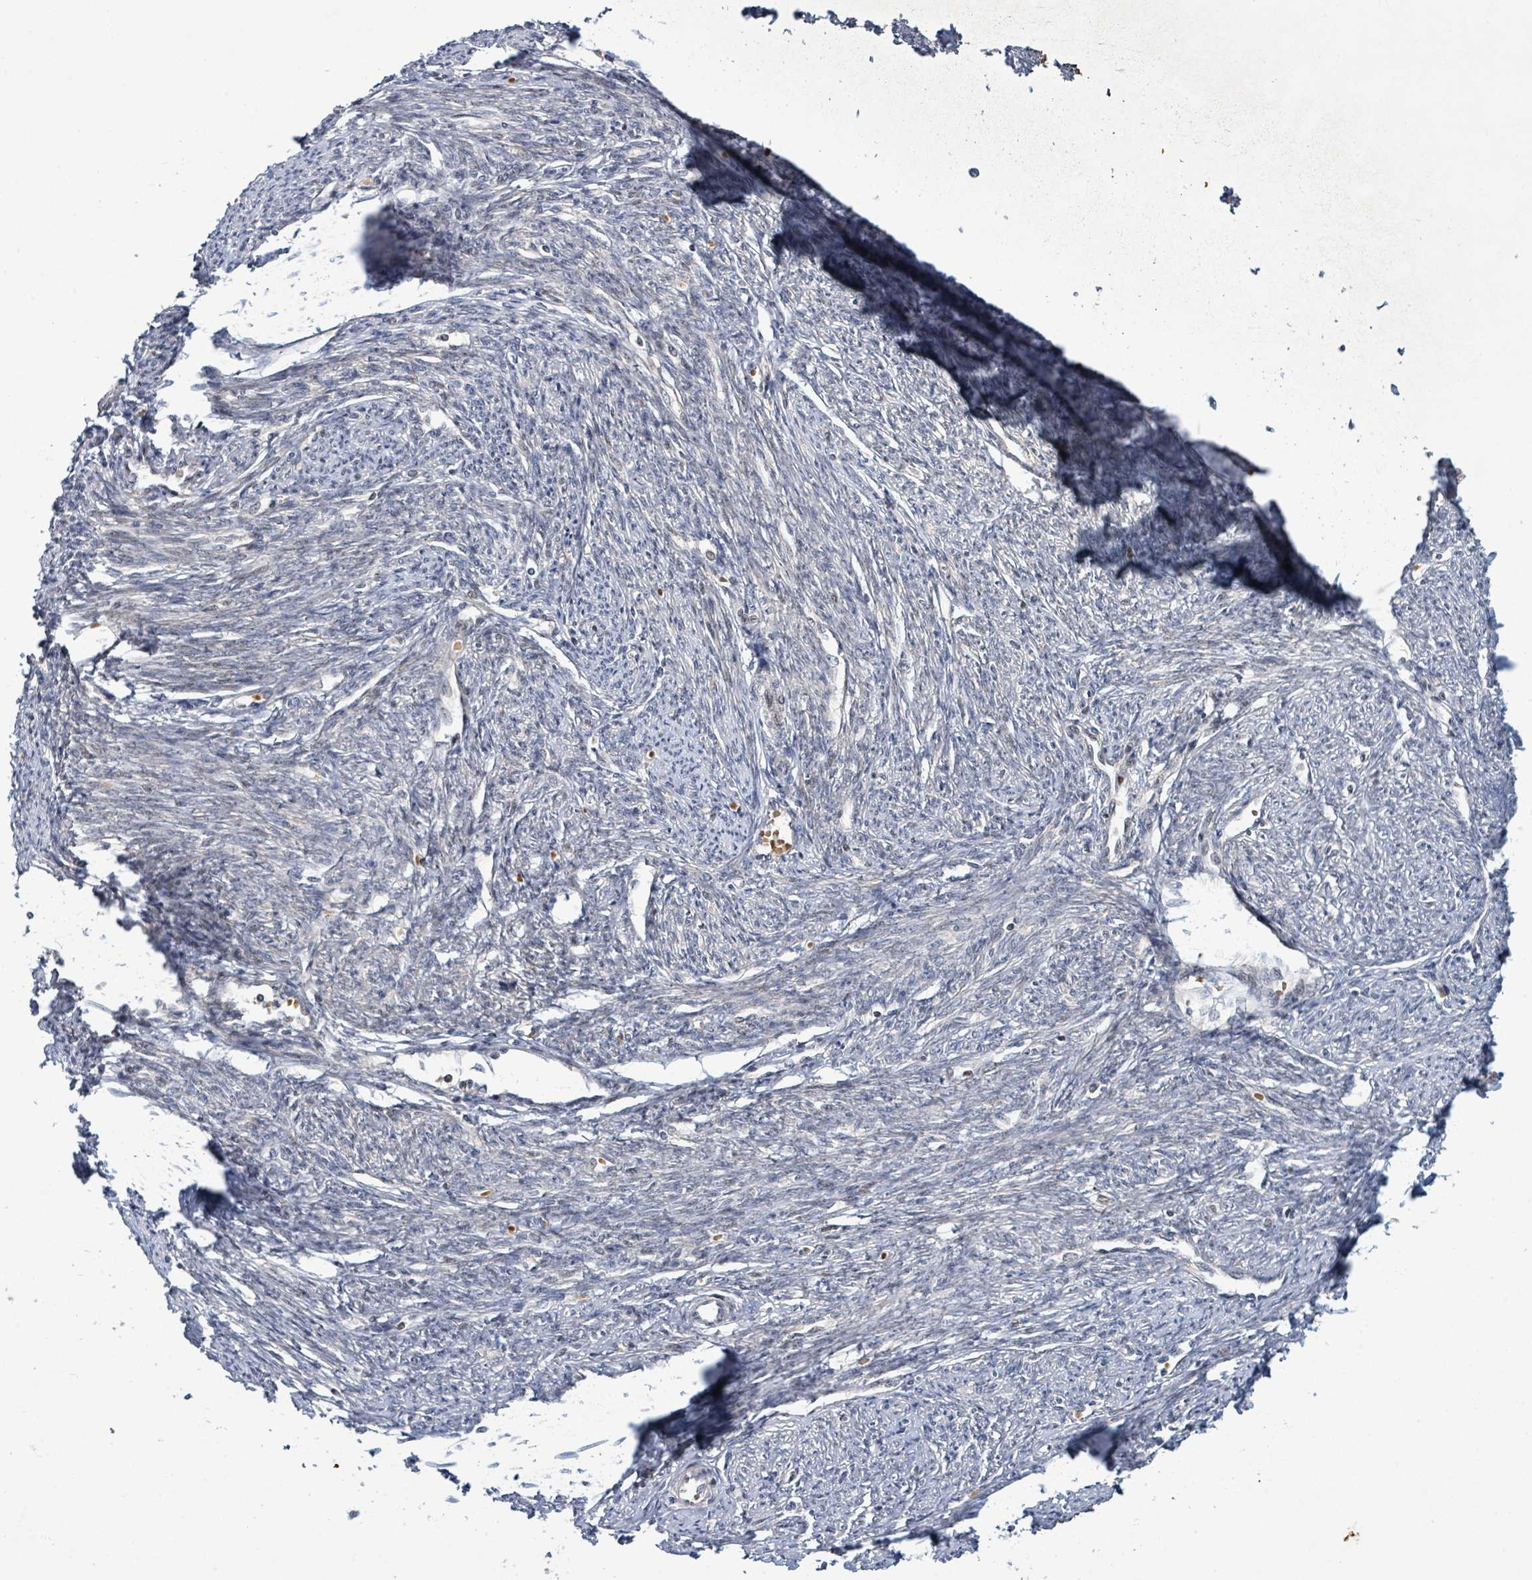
{"staining": {"intensity": "moderate", "quantity": "25%-75%", "location": "cytoplasmic/membranous"}, "tissue": "smooth muscle", "cell_type": "Smooth muscle cells", "image_type": "normal", "snomed": [{"axis": "morphology", "description": "Normal tissue, NOS"}, {"axis": "topography", "description": "Smooth muscle"}, {"axis": "topography", "description": "Fallopian tube"}], "caption": "Smooth muscle cells demonstrate medium levels of moderate cytoplasmic/membranous positivity in approximately 25%-75% of cells in benign human smooth muscle.", "gene": "ITGA11", "patient": {"sex": "female", "age": 59}}